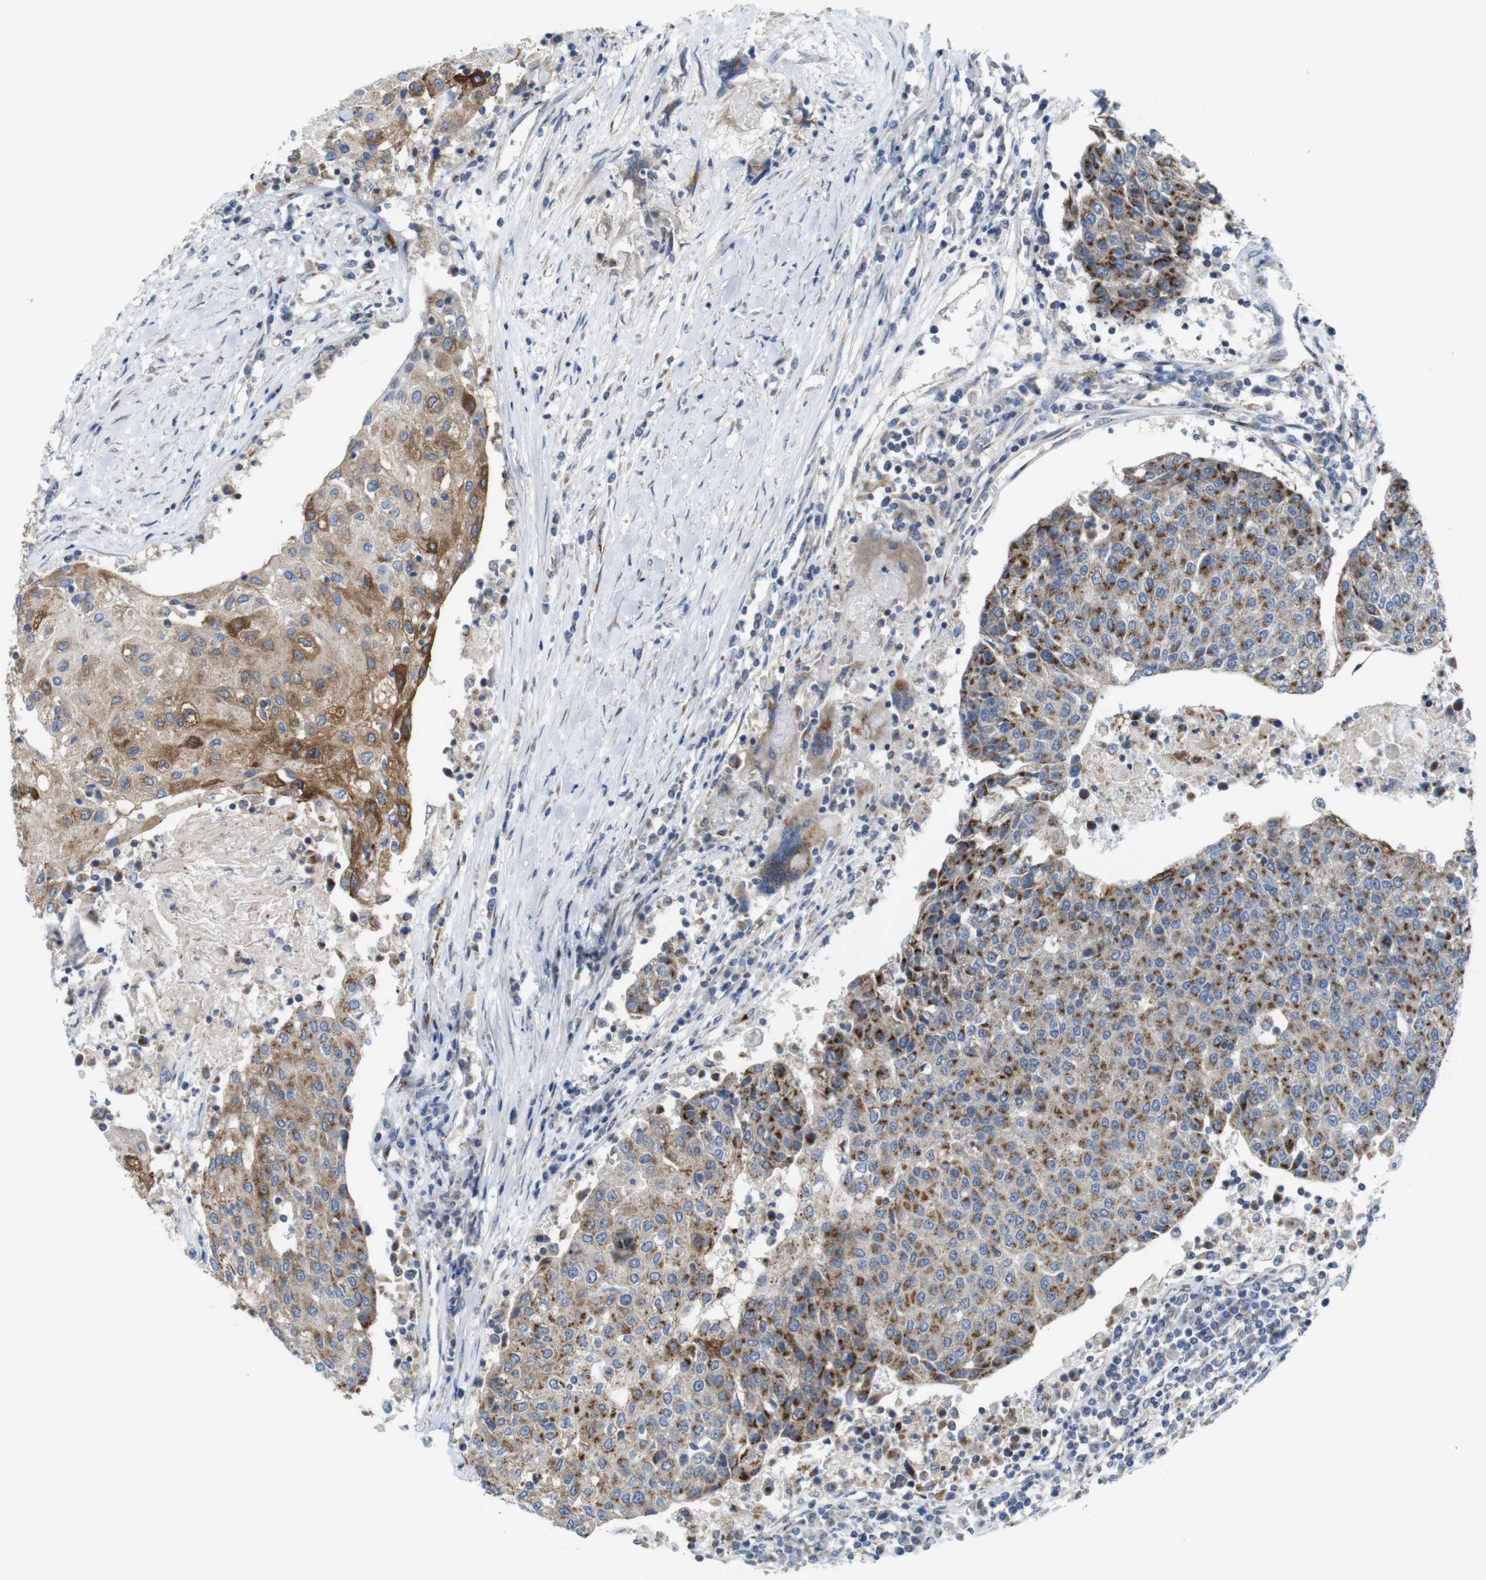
{"staining": {"intensity": "moderate", "quantity": ">75%", "location": "cytoplasmic/membranous"}, "tissue": "urothelial cancer", "cell_type": "Tumor cells", "image_type": "cancer", "snomed": [{"axis": "morphology", "description": "Urothelial carcinoma, High grade"}, {"axis": "topography", "description": "Urinary bladder"}], "caption": "Urothelial cancer stained with a brown dye reveals moderate cytoplasmic/membranous positive staining in about >75% of tumor cells.", "gene": "EFCAB14", "patient": {"sex": "female", "age": 85}}